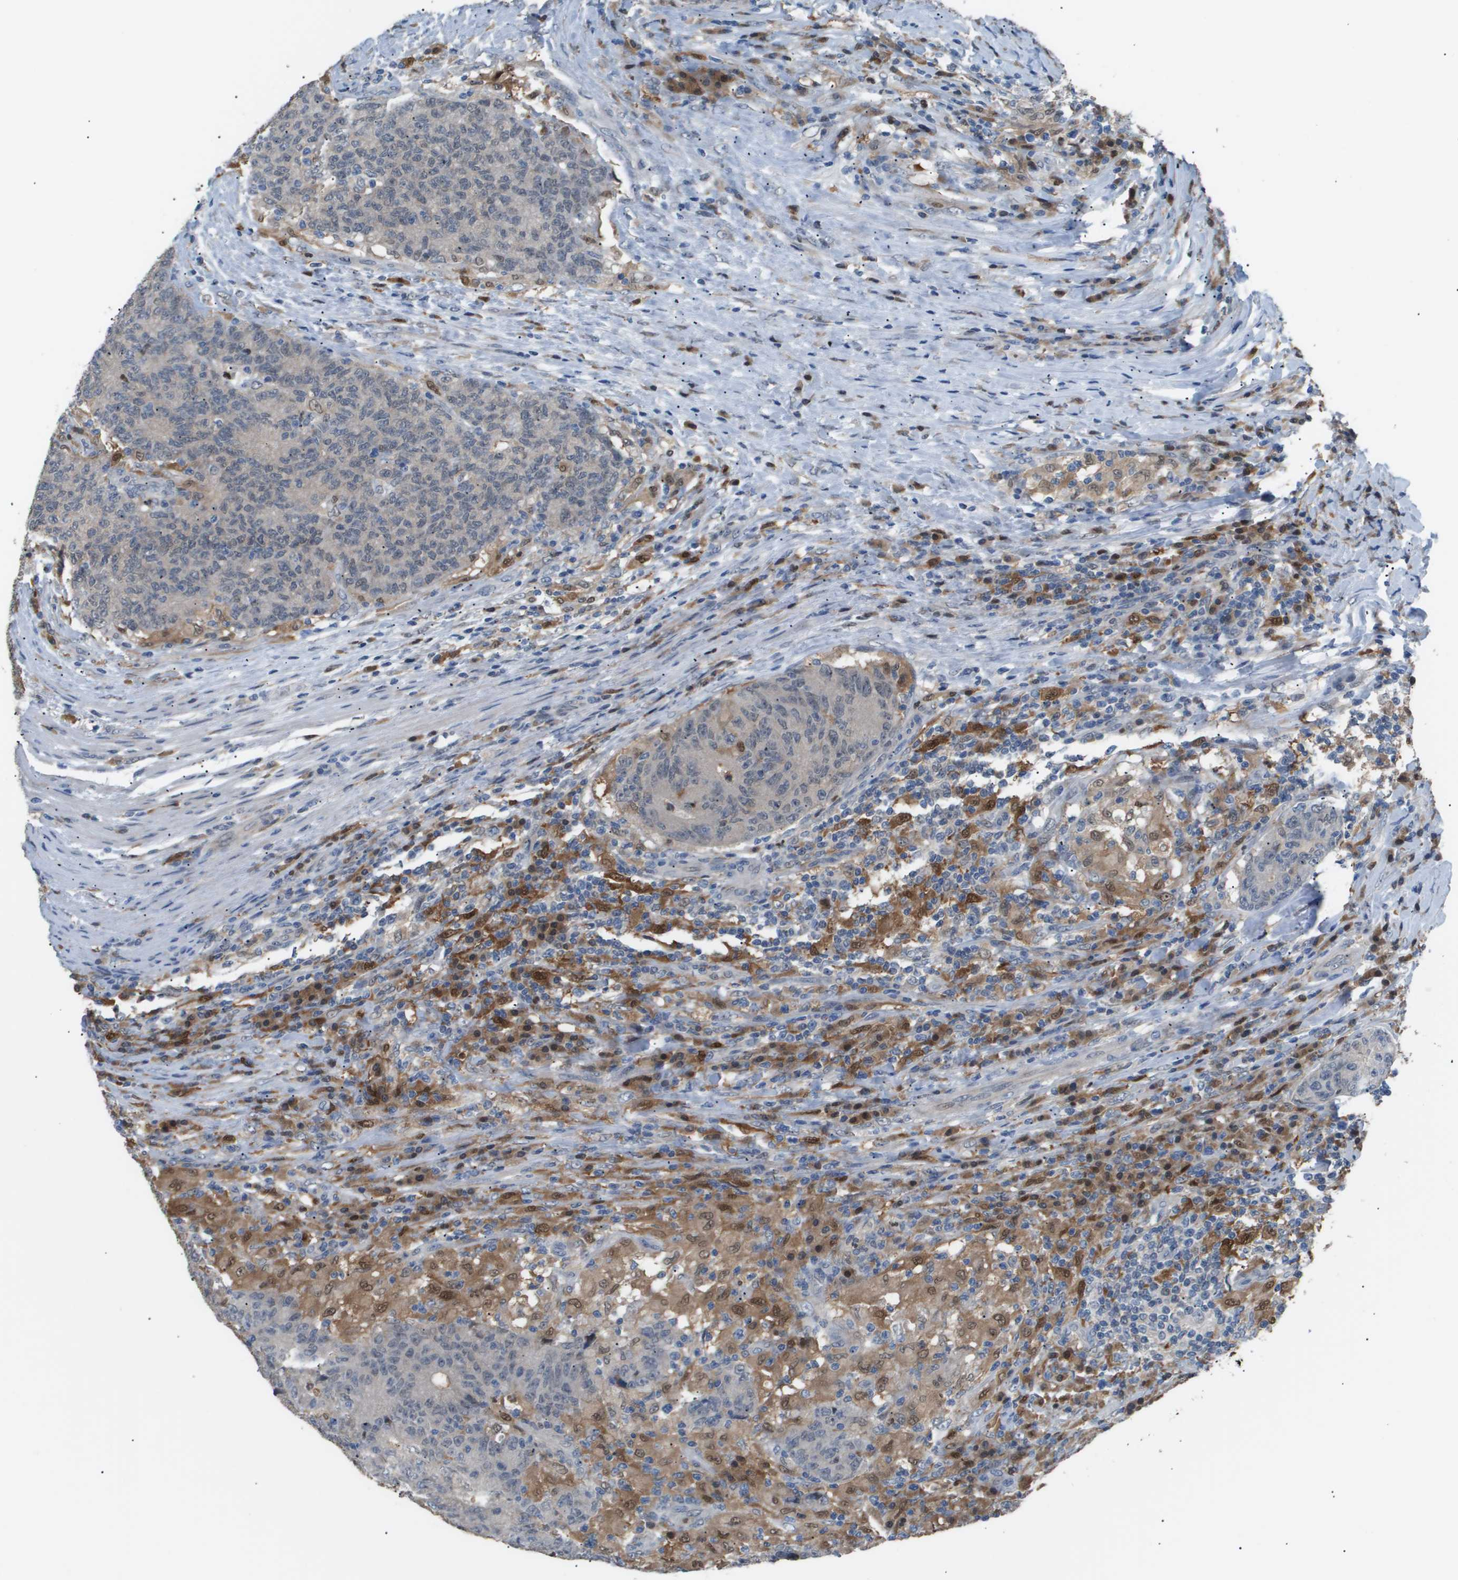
{"staining": {"intensity": "weak", "quantity": "<25%", "location": "nuclear"}, "tissue": "colorectal cancer", "cell_type": "Tumor cells", "image_type": "cancer", "snomed": [{"axis": "morphology", "description": "Normal tissue, NOS"}, {"axis": "morphology", "description": "Adenocarcinoma, NOS"}, {"axis": "topography", "description": "Colon"}], "caption": "Tumor cells are negative for protein expression in human colorectal adenocarcinoma.", "gene": "AKR1A1", "patient": {"sex": "female", "age": 75}}